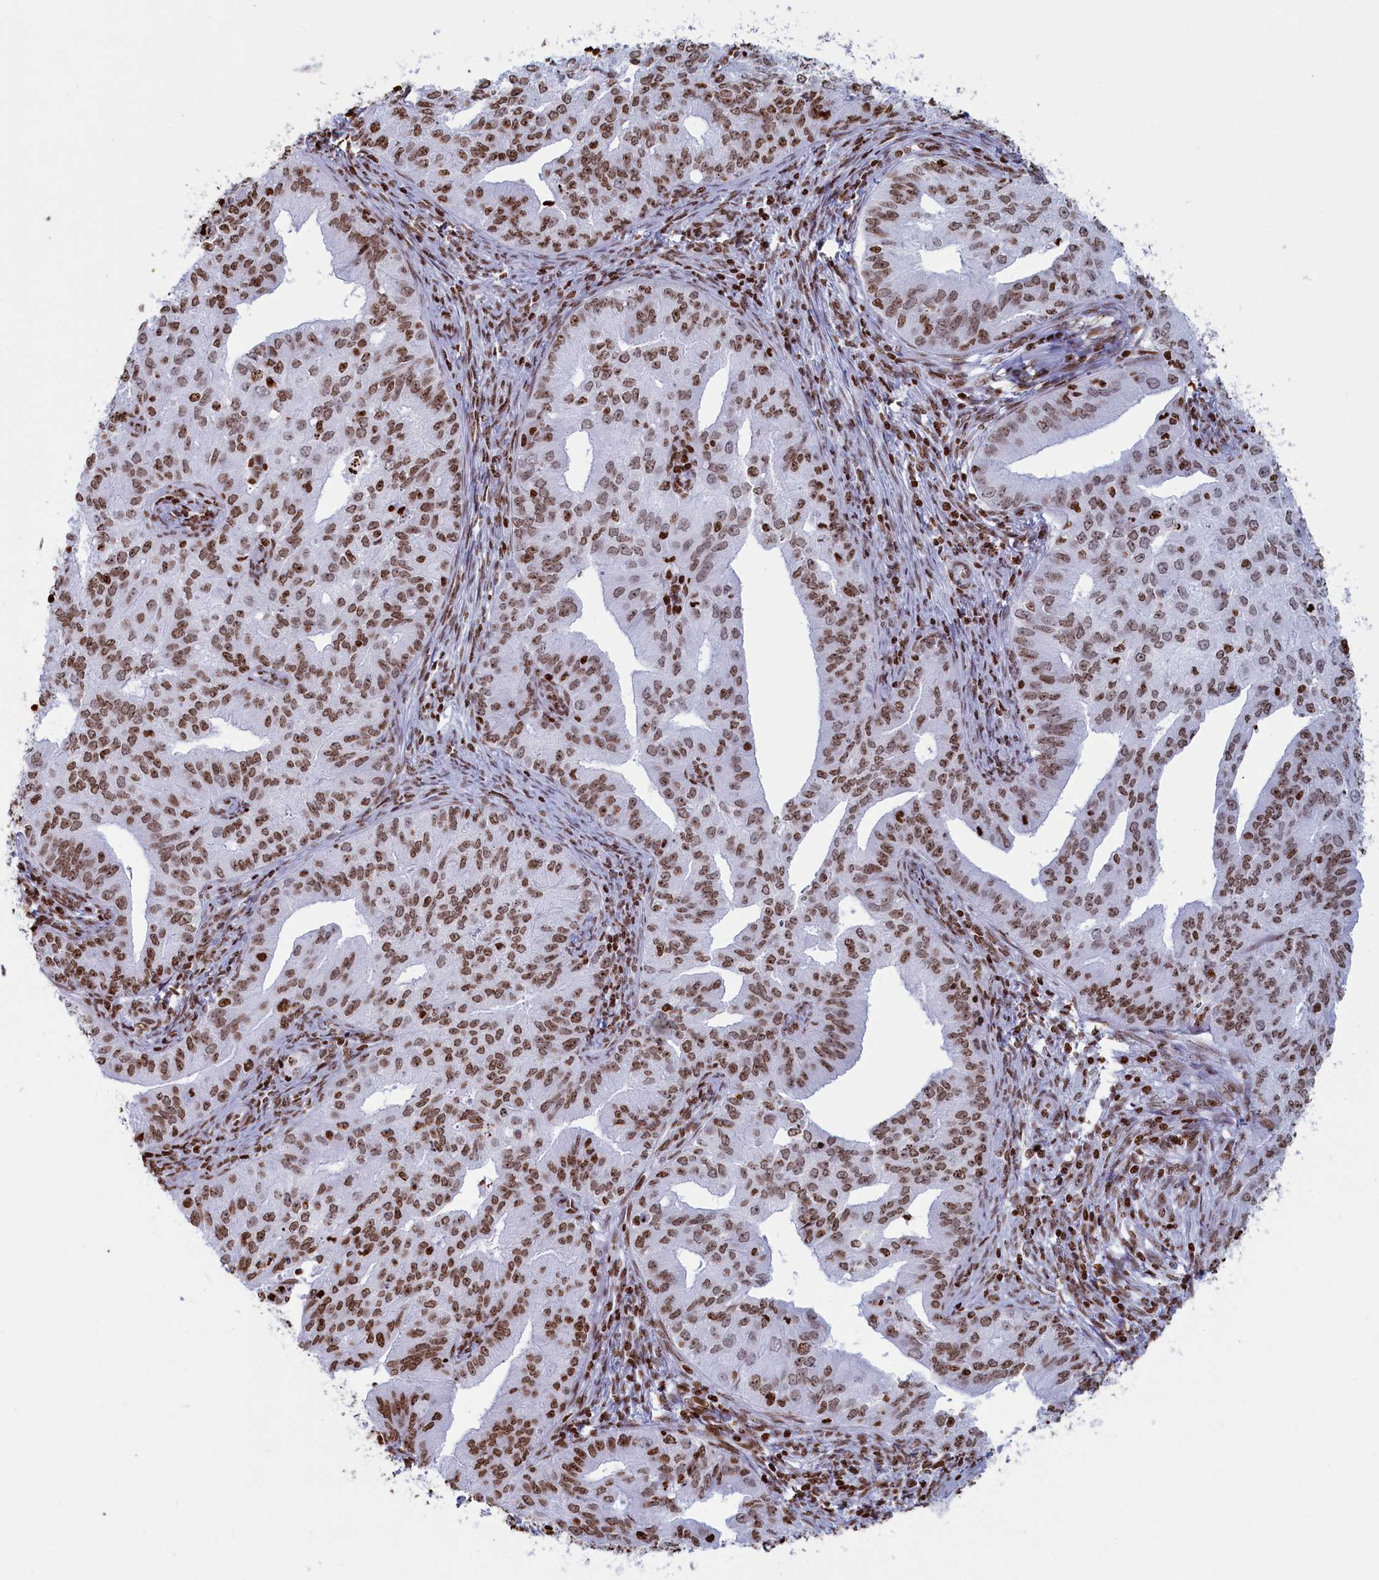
{"staining": {"intensity": "moderate", "quantity": ">75%", "location": "nuclear"}, "tissue": "endometrial cancer", "cell_type": "Tumor cells", "image_type": "cancer", "snomed": [{"axis": "morphology", "description": "Adenocarcinoma, NOS"}, {"axis": "topography", "description": "Endometrium"}], "caption": "This micrograph shows immunohistochemistry (IHC) staining of human adenocarcinoma (endometrial), with medium moderate nuclear staining in approximately >75% of tumor cells.", "gene": "APOBEC3A", "patient": {"sex": "female", "age": 50}}